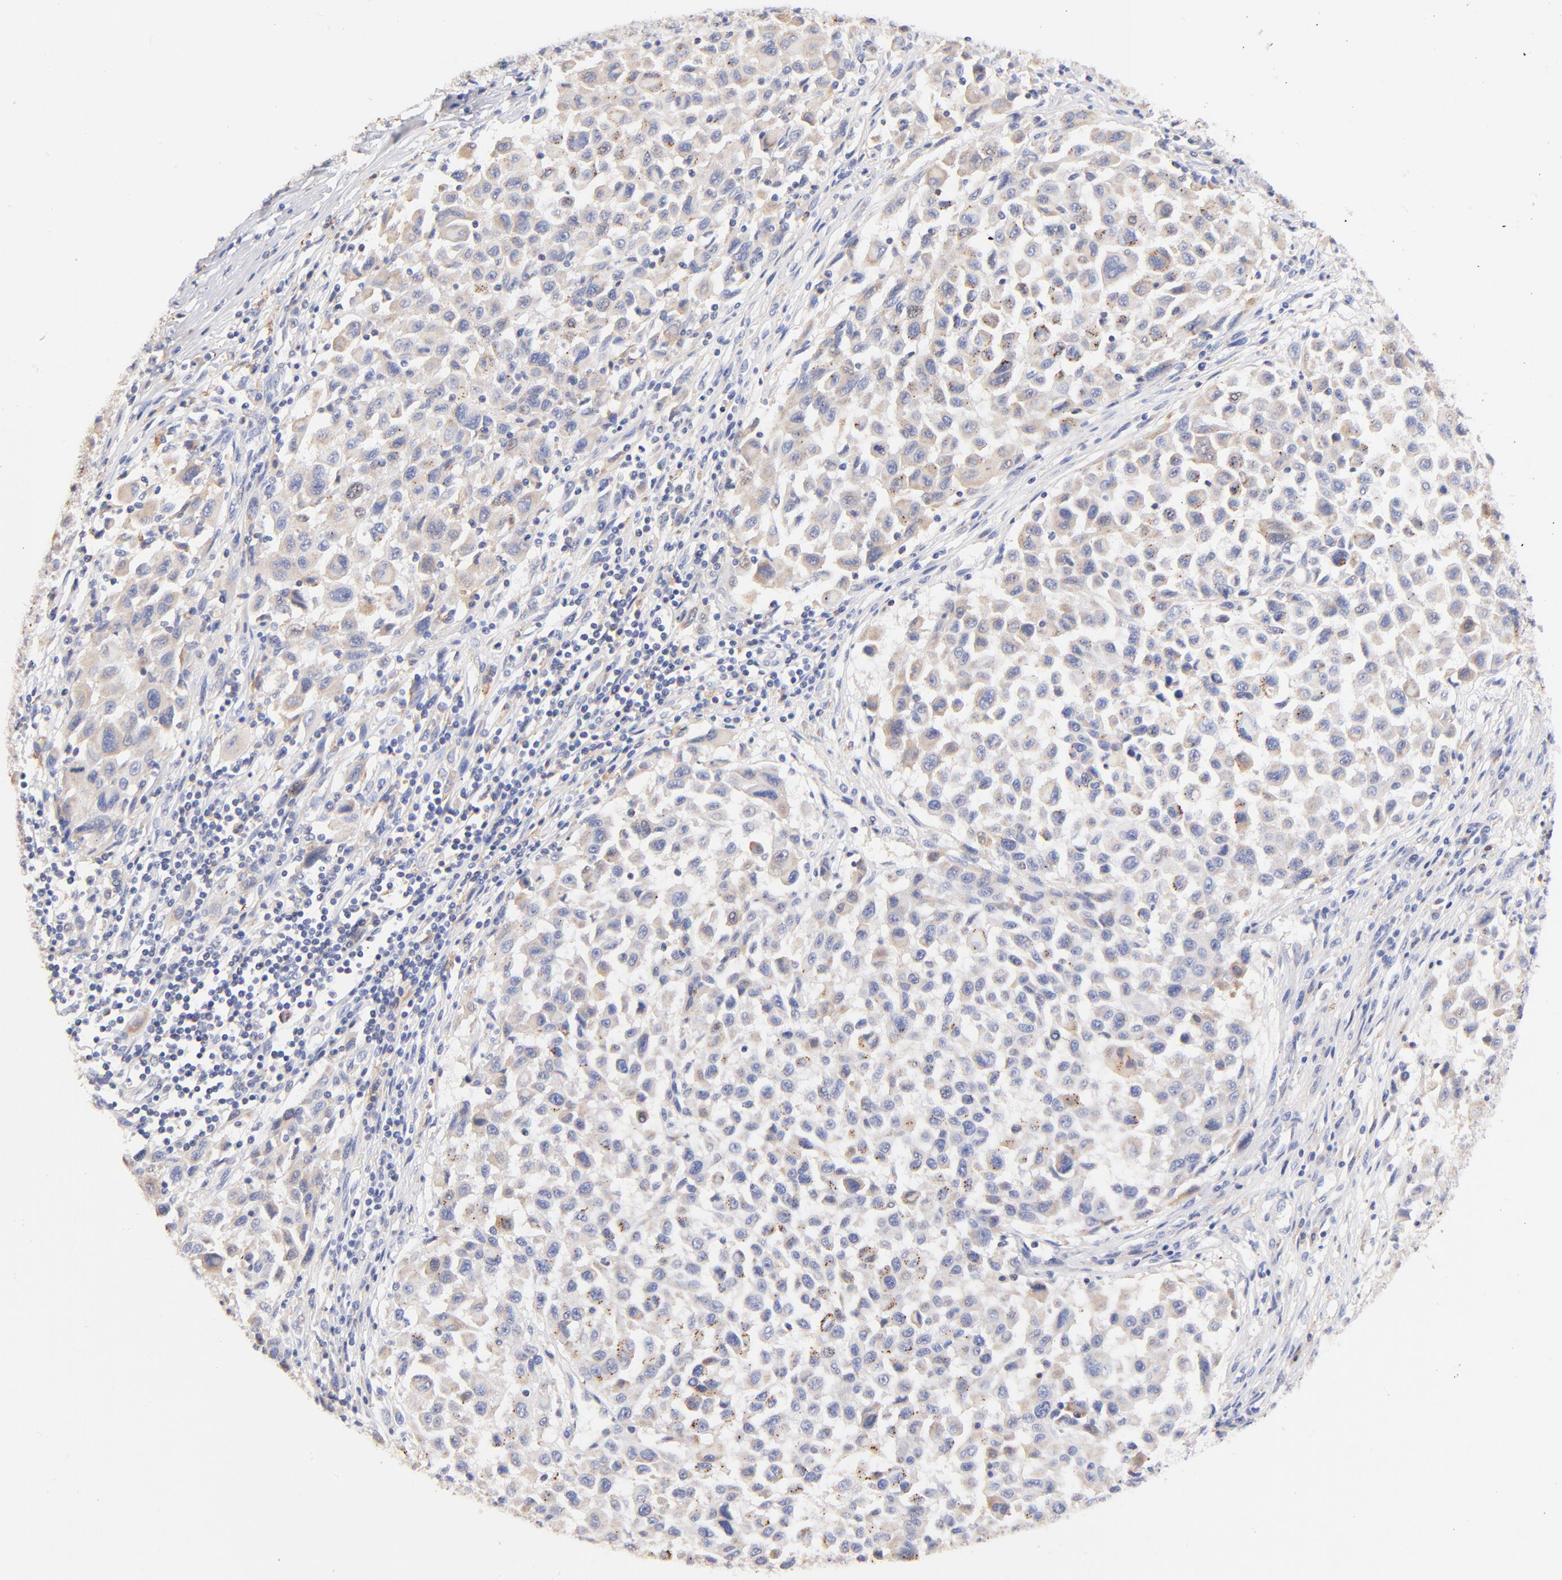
{"staining": {"intensity": "weak", "quantity": ">75%", "location": "cytoplasmic/membranous"}, "tissue": "melanoma", "cell_type": "Tumor cells", "image_type": "cancer", "snomed": [{"axis": "morphology", "description": "Malignant melanoma, Metastatic site"}, {"axis": "topography", "description": "Lymph node"}], "caption": "Immunohistochemical staining of human melanoma demonstrates low levels of weak cytoplasmic/membranous positivity in about >75% of tumor cells.", "gene": "IGLV7-43", "patient": {"sex": "male", "age": 61}}